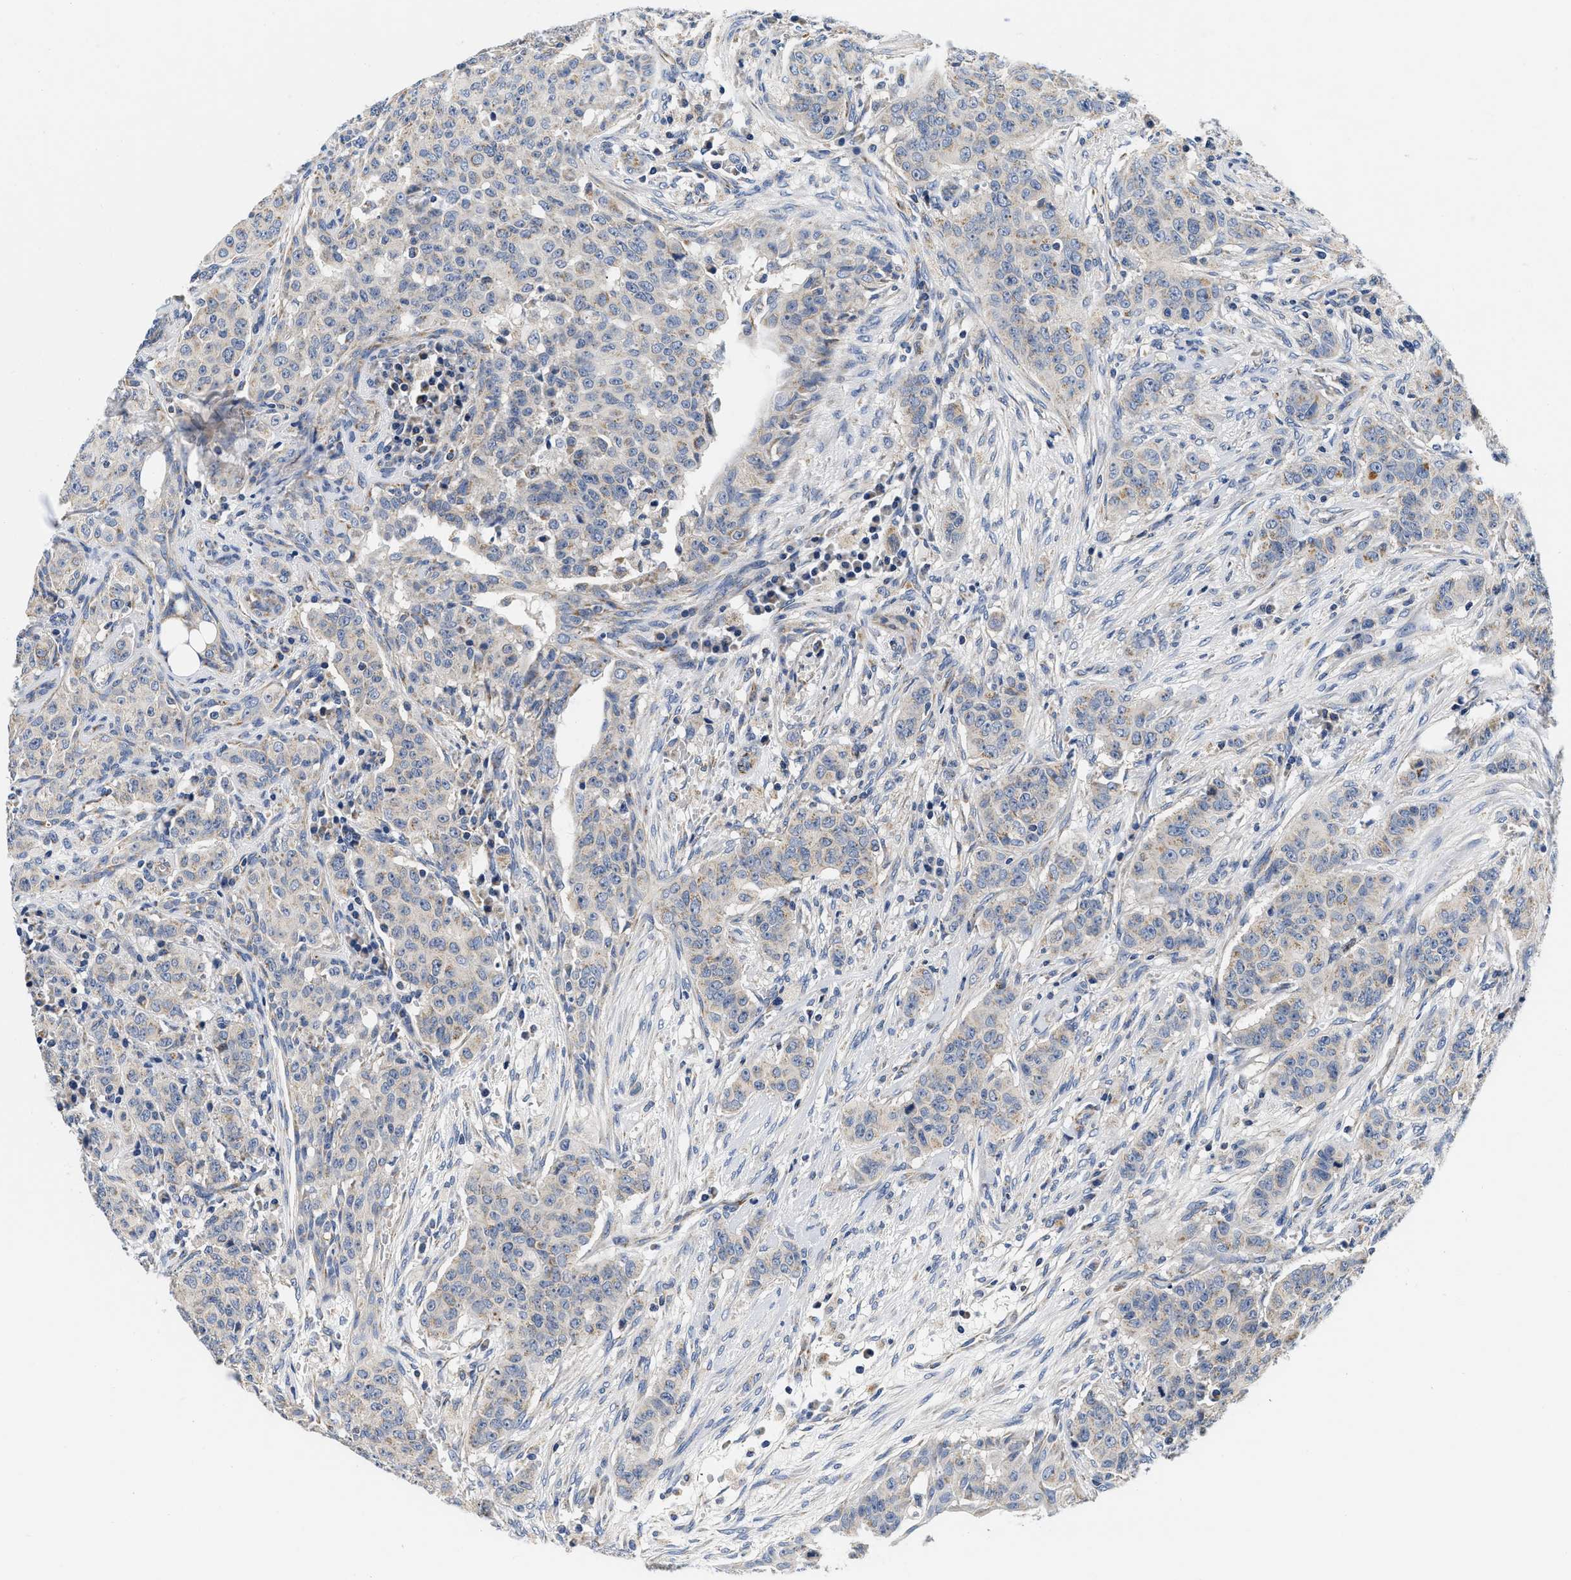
{"staining": {"intensity": "negative", "quantity": "none", "location": "none"}, "tissue": "breast cancer", "cell_type": "Tumor cells", "image_type": "cancer", "snomed": [{"axis": "morphology", "description": "Normal tissue, NOS"}, {"axis": "morphology", "description": "Duct carcinoma"}, {"axis": "topography", "description": "Breast"}], "caption": "IHC of breast invasive ductal carcinoma shows no staining in tumor cells.", "gene": "PDP1", "patient": {"sex": "female", "age": 40}}